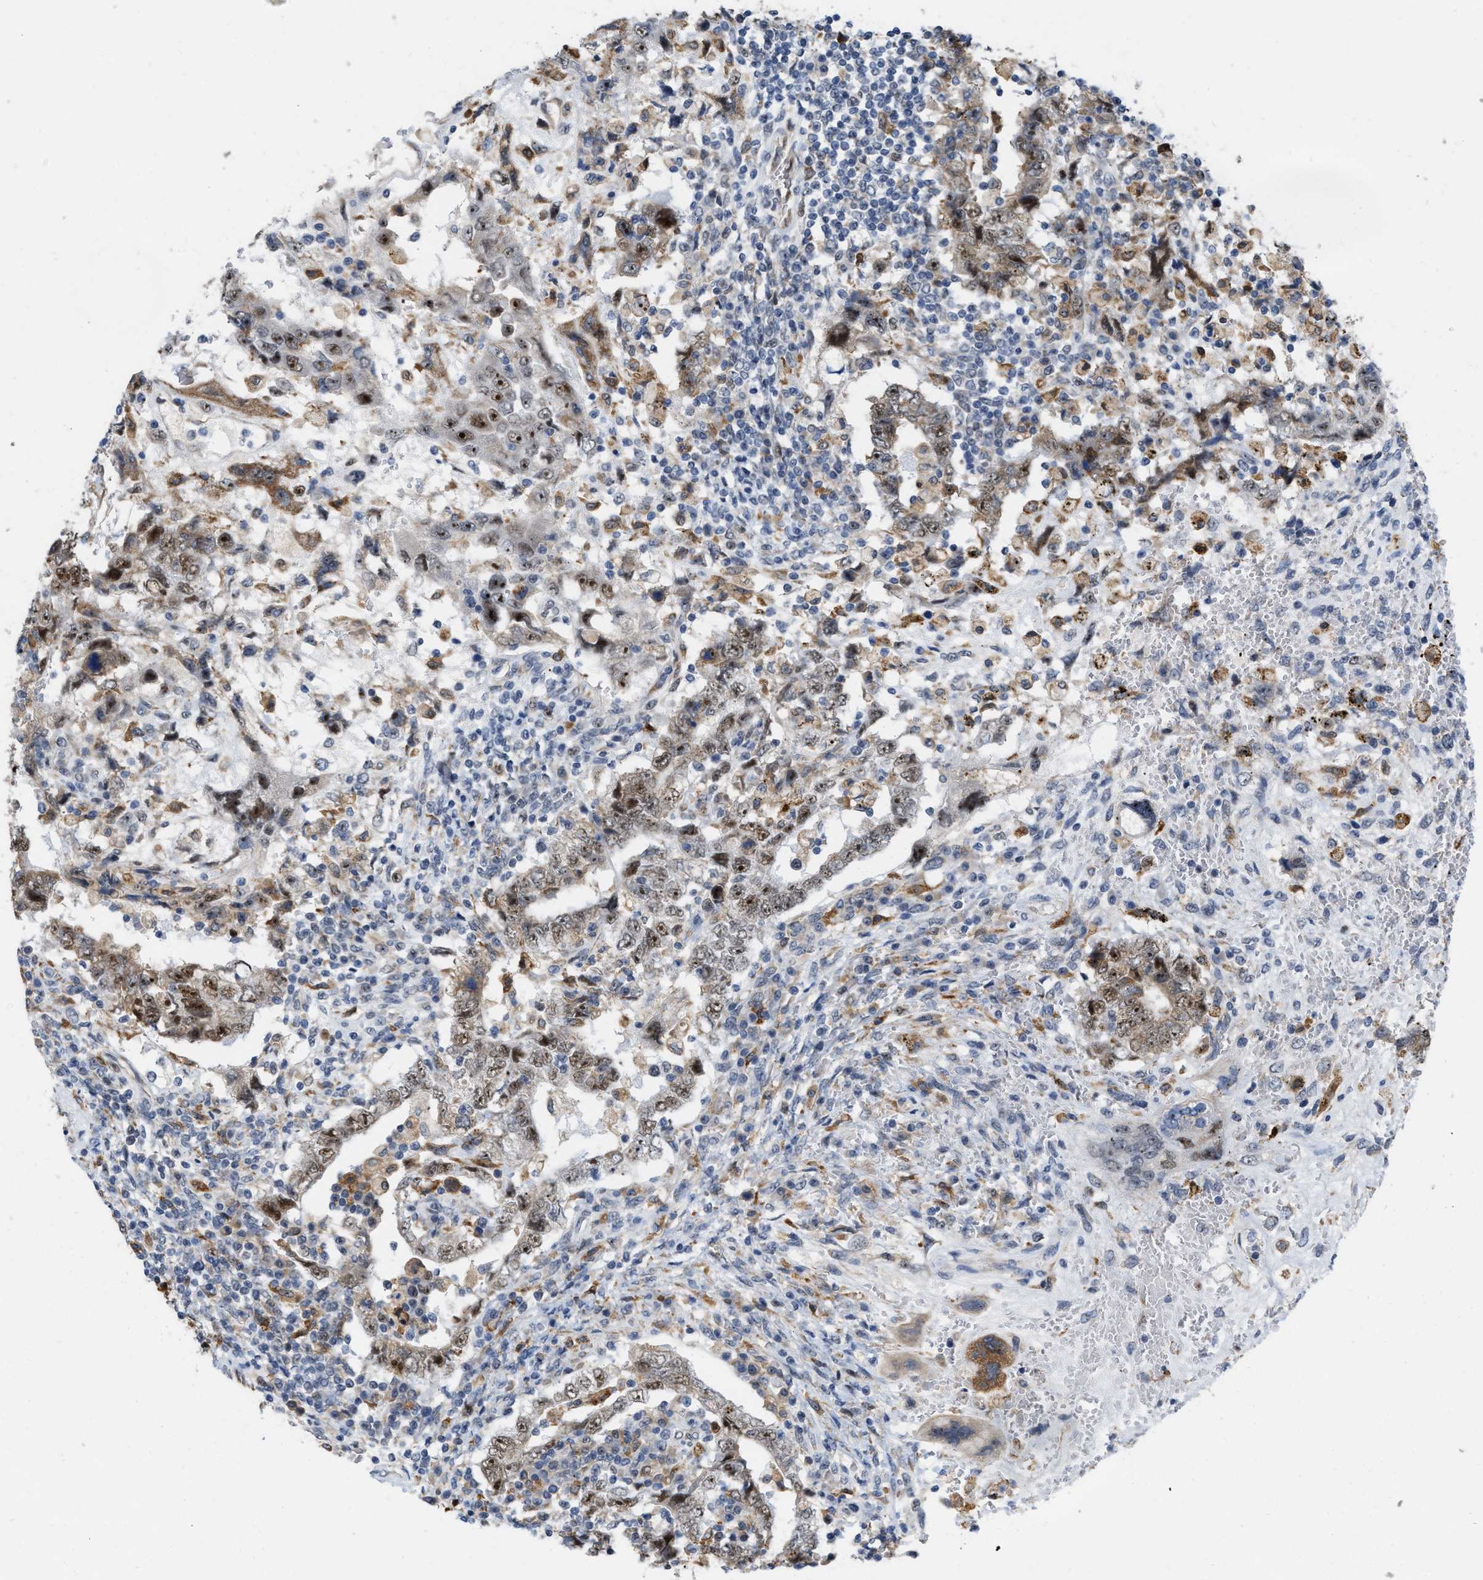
{"staining": {"intensity": "moderate", "quantity": ">75%", "location": "cytoplasmic/membranous,nuclear"}, "tissue": "testis cancer", "cell_type": "Tumor cells", "image_type": "cancer", "snomed": [{"axis": "morphology", "description": "Carcinoma, Embryonal, NOS"}, {"axis": "topography", "description": "Testis"}], "caption": "Testis embryonal carcinoma was stained to show a protein in brown. There is medium levels of moderate cytoplasmic/membranous and nuclear positivity in approximately >75% of tumor cells.", "gene": "ELAC2", "patient": {"sex": "male", "age": 26}}